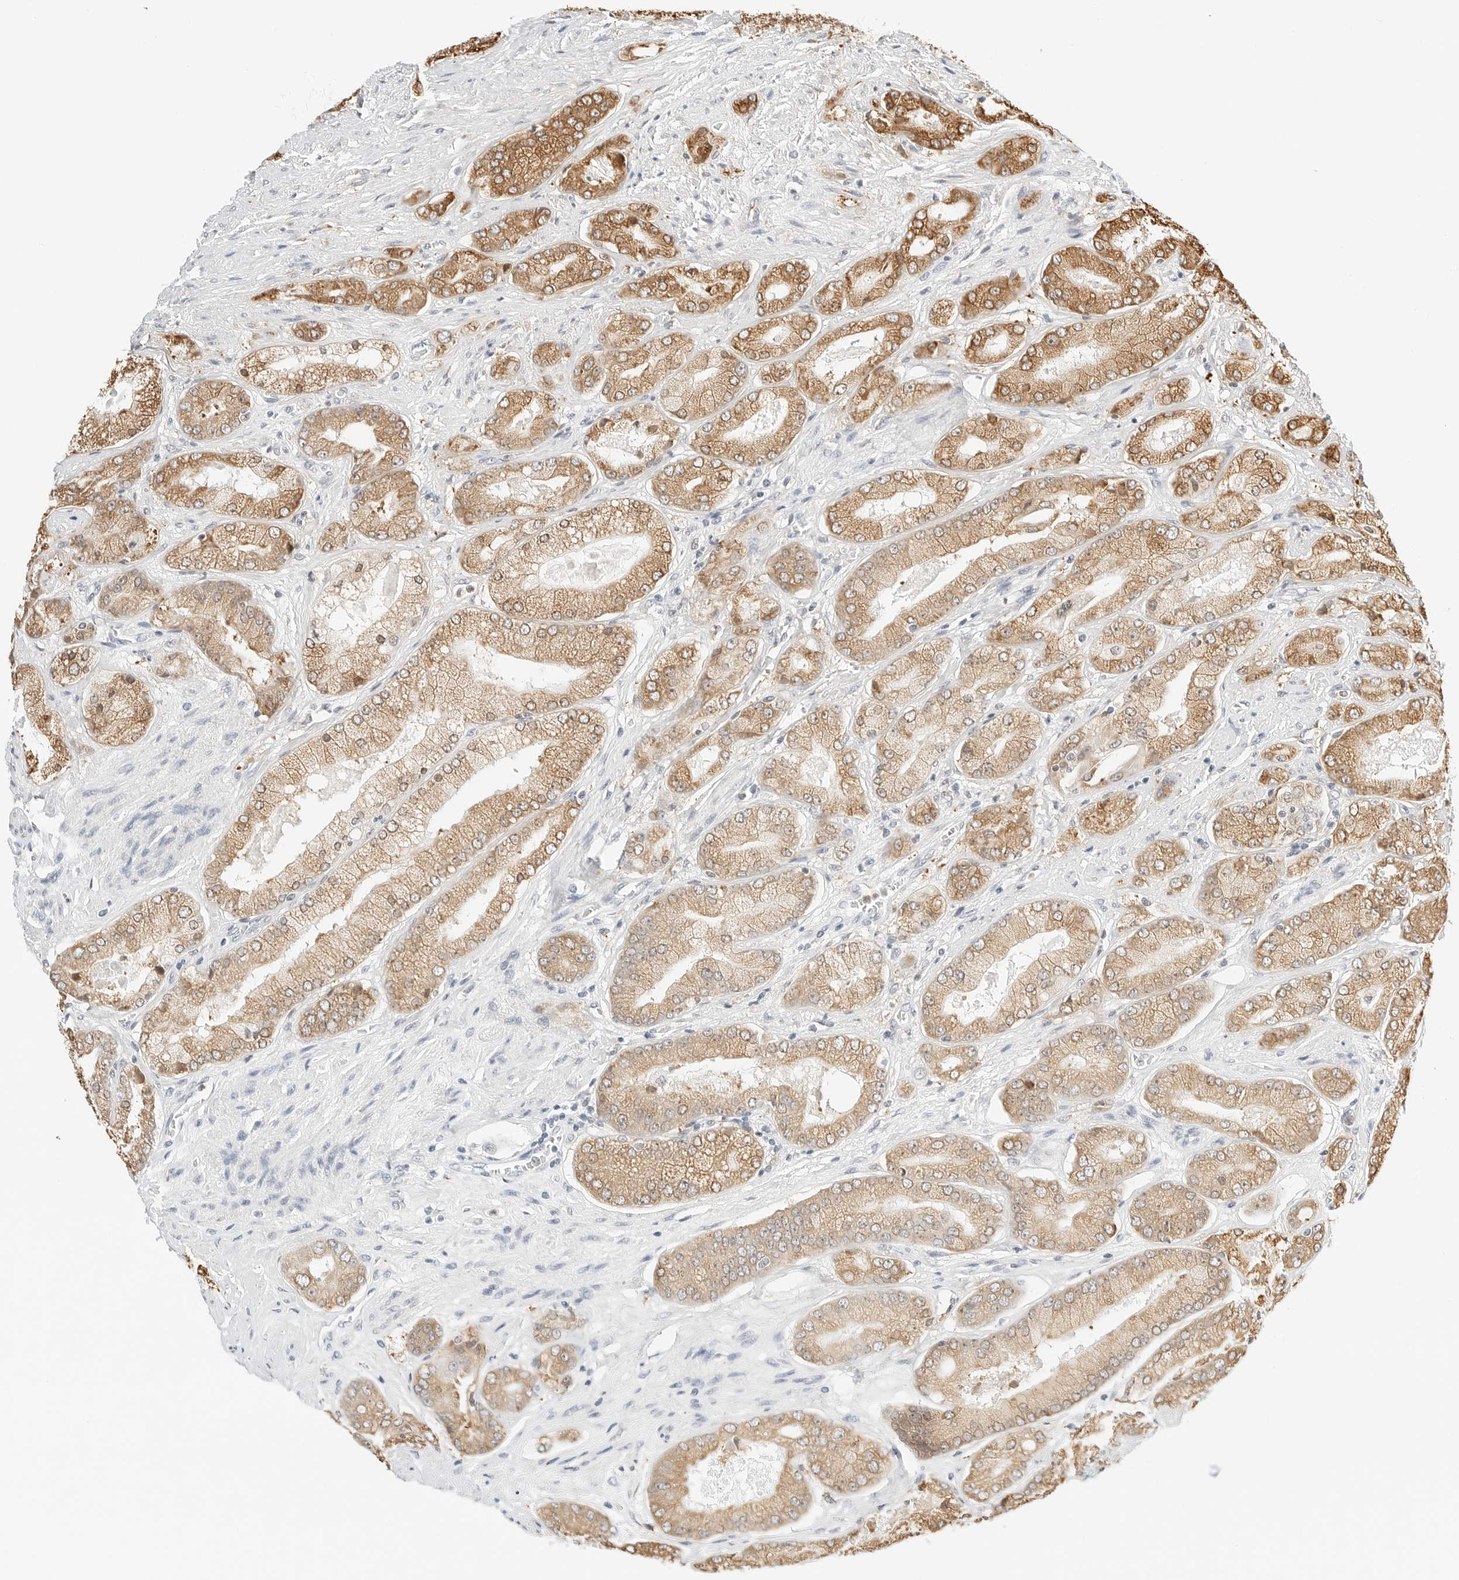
{"staining": {"intensity": "moderate", "quantity": ">75%", "location": "cytoplasmic/membranous"}, "tissue": "prostate cancer", "cell_type": "Tumor cells", "image_type": "cancer", "snomed": [{"axis": "morphology", "description": "Adenocarcinoma, High grade"}, {"axis": "topography", "description": "Prostate"}], "caption": "The immunohistochemical stain highlights moderate cytoplasmic/membranous positivity in tumor cells of prostate cancer (high-grade adenocarcinoma) tissue.", "gene": "THEM4", "patient": {"sex": "male", "age": 58}}